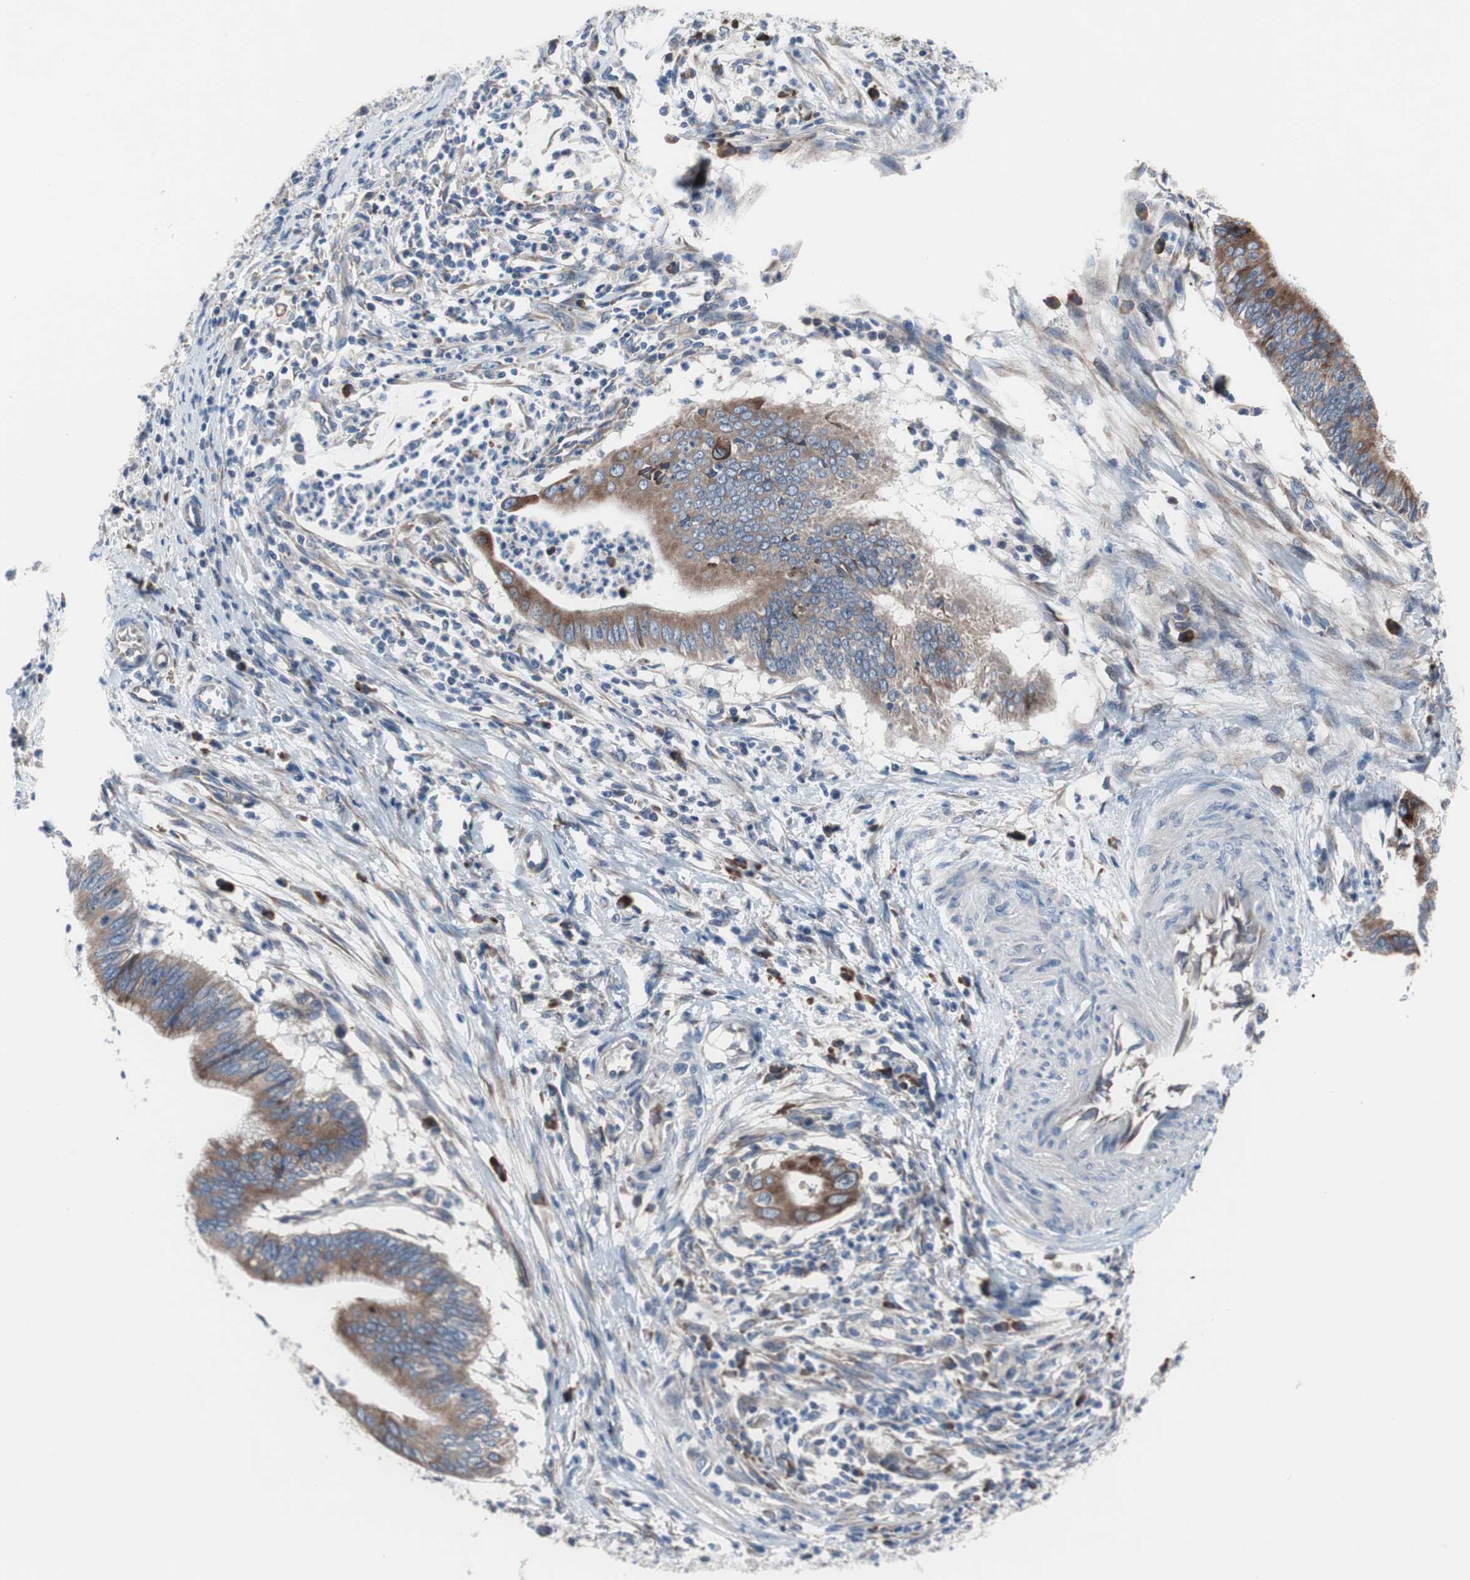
{"staining": {"intensity": "moderate", "quantity": ">75%", "location": "cytoplasmic/membranous"}, "tissue": "cervical cancer", "cell_type": "Tumor cells", "image_type": "cancer", "snomed": [{"axis": "morphology", "description": "Adenocarcinoma, NOS"}, {"axis": "topography", "description": "Cervix"}], "caption": "Immunohistochemistry of cervical adenocarcinoma reveals medium levels of moderate cytoplasmic/membranous positivity in about >75% of tumor cells. Immunohistochemistry stains the protein in brown and the nuclei are stained blue.", "gene": "KANSL1", "patient": {"sex": "female", "age": 36}}